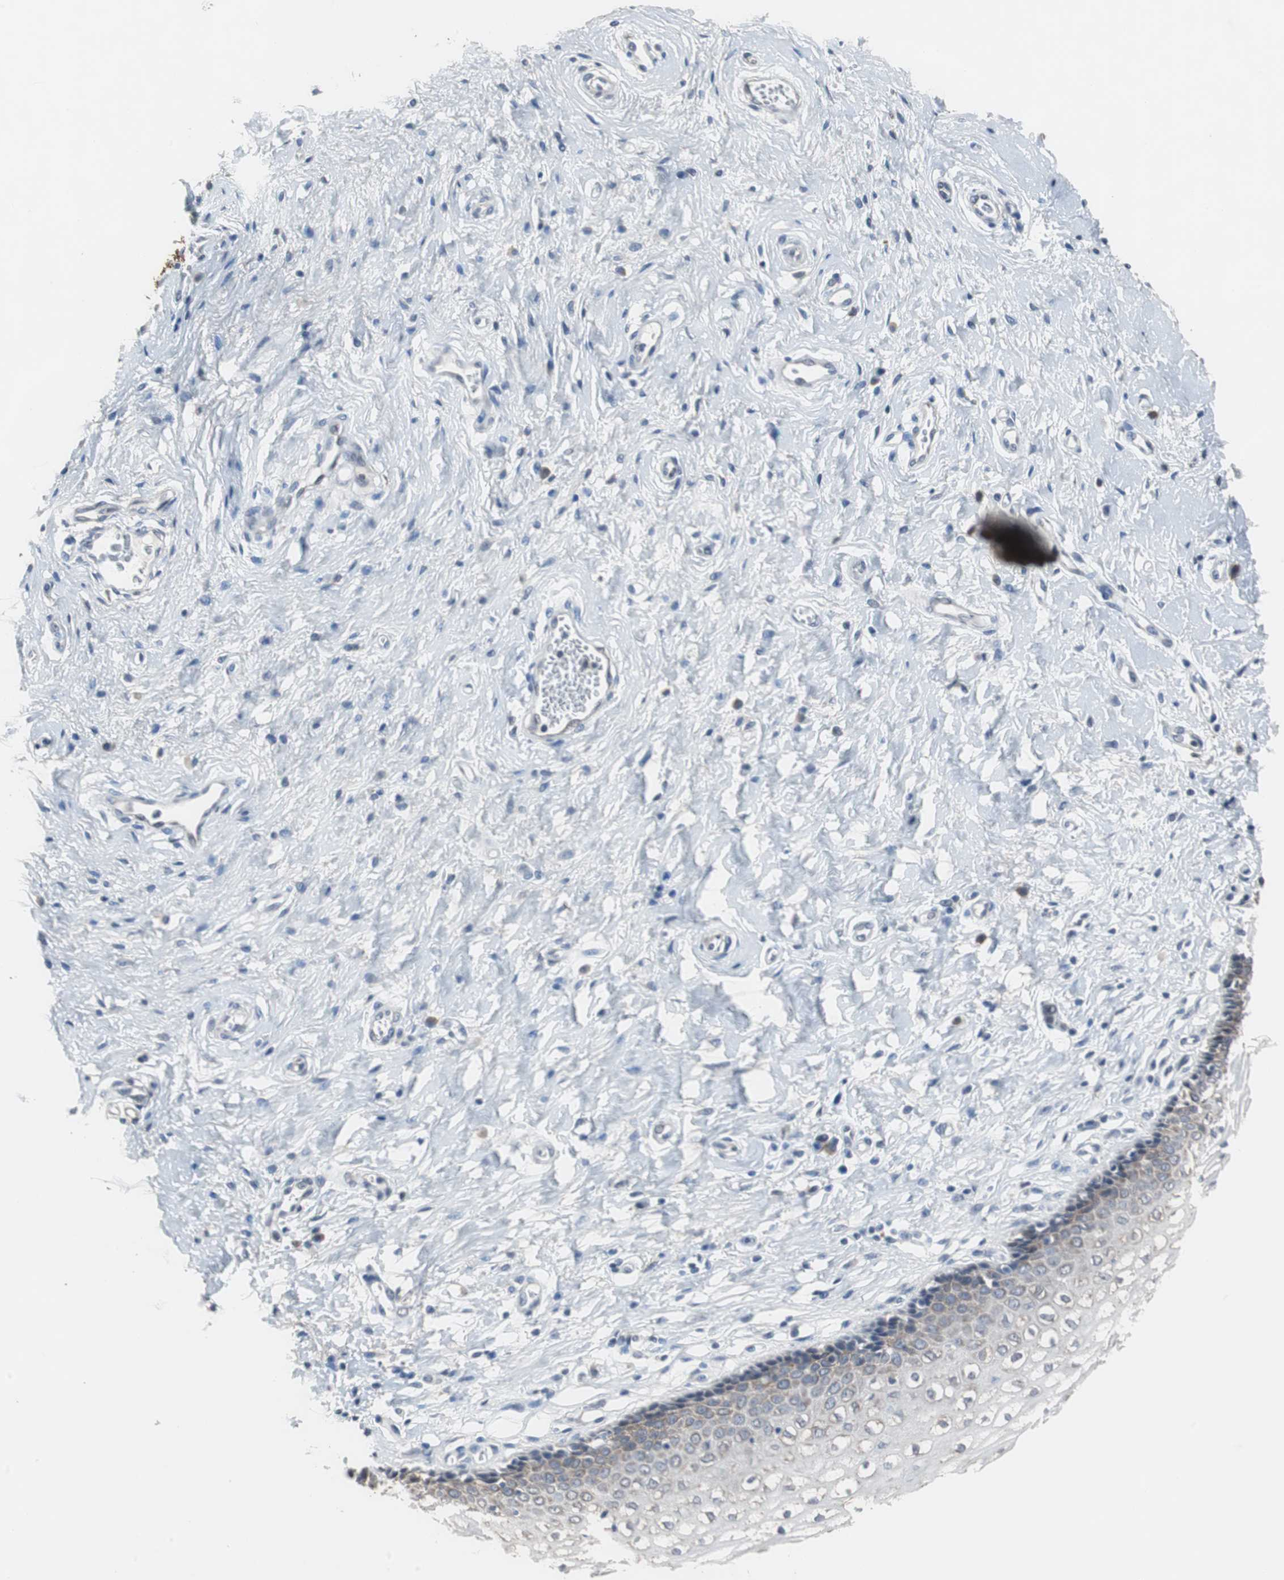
{"staining": {"intensity": "weak", "quantity": "<25%", "location": "cytoplasmic/membranous"}, "tissue": "vagina", "cell_type": "Squamous epithelial cells", "image_type": "normal", "snomed": [{"axis": "morphology", "description": "Normal tissue, NOS"}, {"axis": "topography", "description": "Soft tissue"}, {"axis": "topography", "description": "Vagina"}], "caption": "This image is of benign vagina stained with IHC to label a protein in brown with the nuclei are counter-stained blue. There is no positivity in squamous epithelial cells. Nuclei are stained in blue.", "gene": "USP10", "patient": {"sex": "female", "age": 61}}